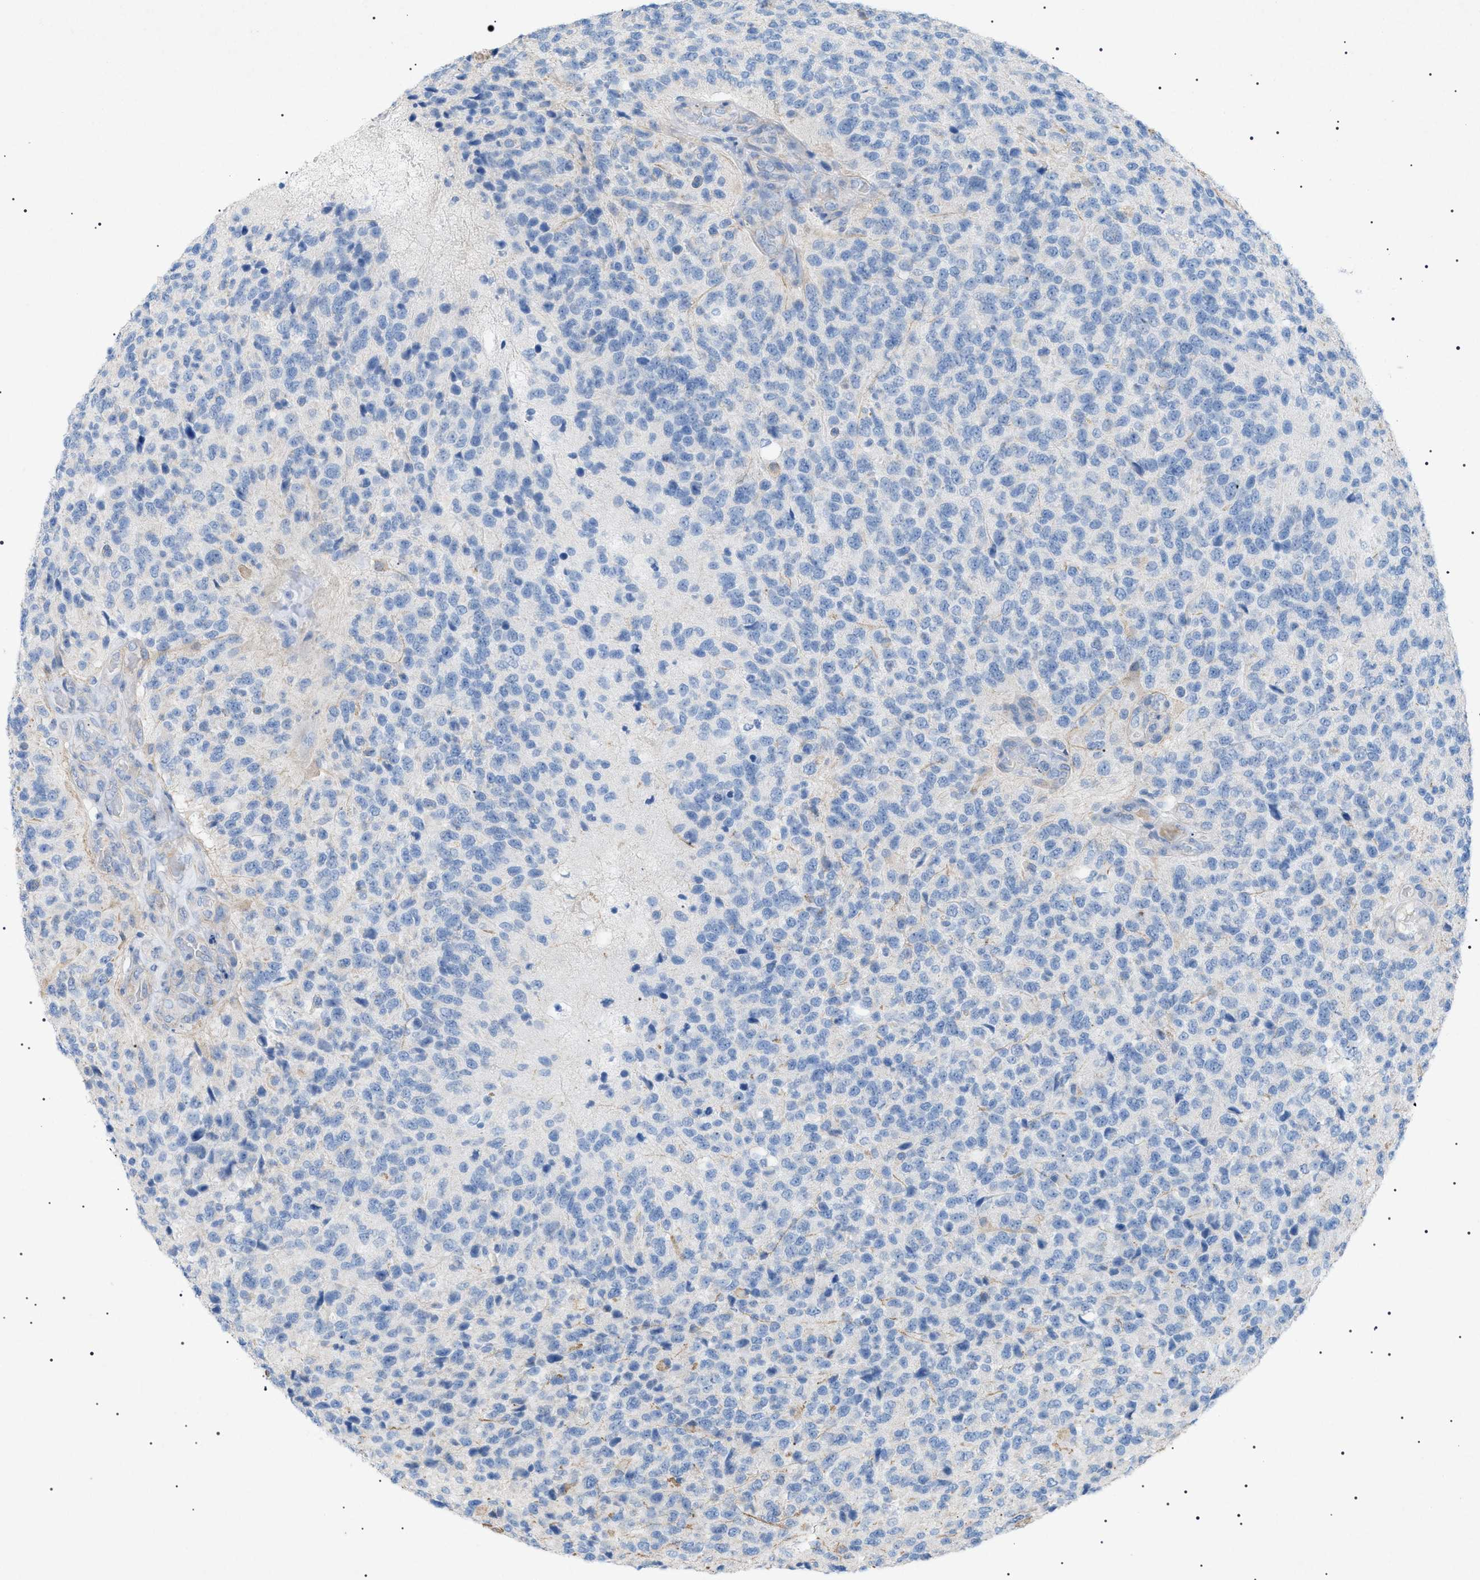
{"staining": {"intensity": "negative", "quantity": "none", "location": "none"}, "tissue": "glioma", "cell_type": "Tumor cells", "image_type": "cancer", "snomed": [{"axis": "morphology", "description": "Glioma, malignant, High grade"}, {"axis": "topography", "description": "pancreas cauda"}], "caption": "Protein analysis of glioma exhibits no significant staining in tumor cells.", "gene": "ADAMTS1", "patient": {"sex": "male", "age": 60}}